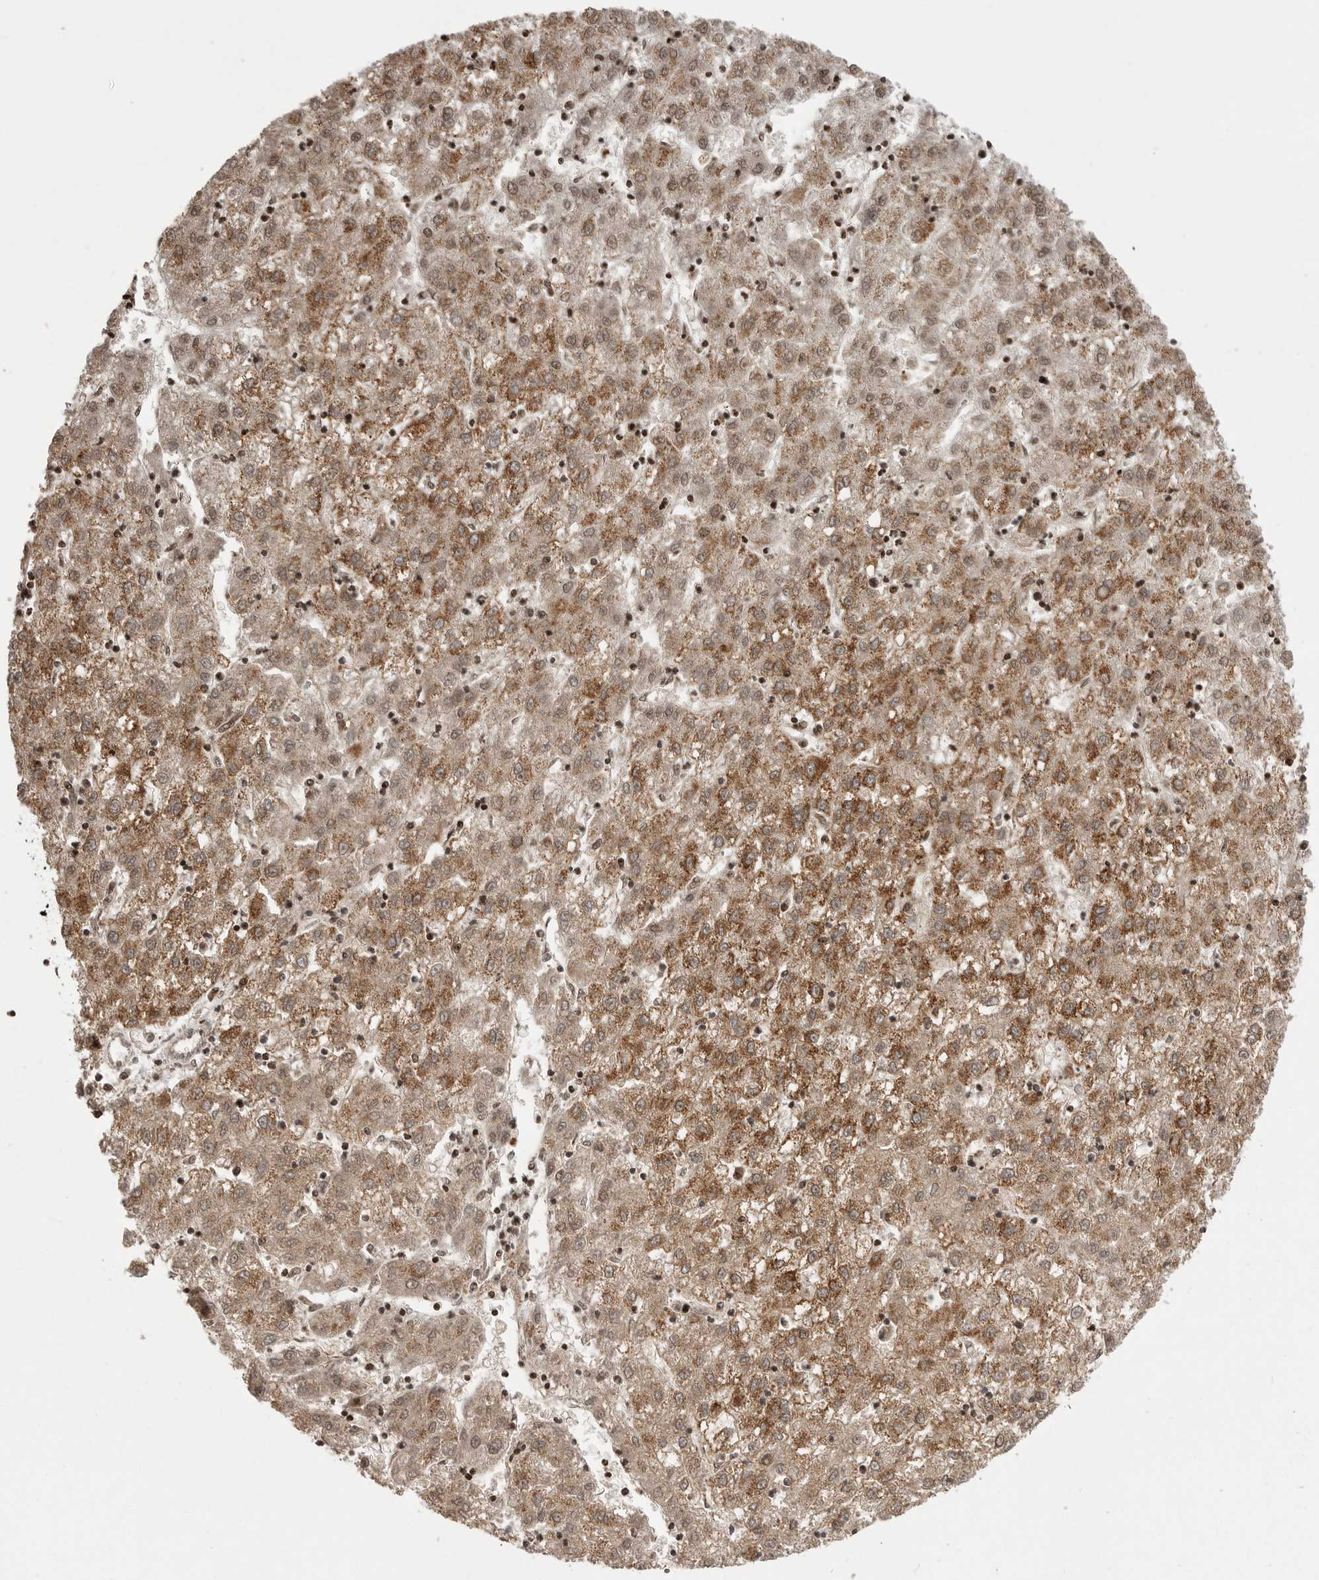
{"staining": {"intensity": "moderate", "quantity": ">75%", "location": "cytoplasmic/membranous,nuclear"}, "tissue": "liver cancer", "cell_type": "Tumor cells", "image_type": "cancer", "snomed": [{"axis": "morphology", "description": "Carcinoma, Hepatocellular, NOS"}, {"axis": "topography", "description": "Liver"}], "caption": "Protein expression by IHC reveals moderate cytoplasmic/membranous and nuclear expression in approximately >75% of tumor cells in hepatocellular carcinoma (liver).", "gene": "OXR1", "patient": {"sex": "male", "age": 72}}